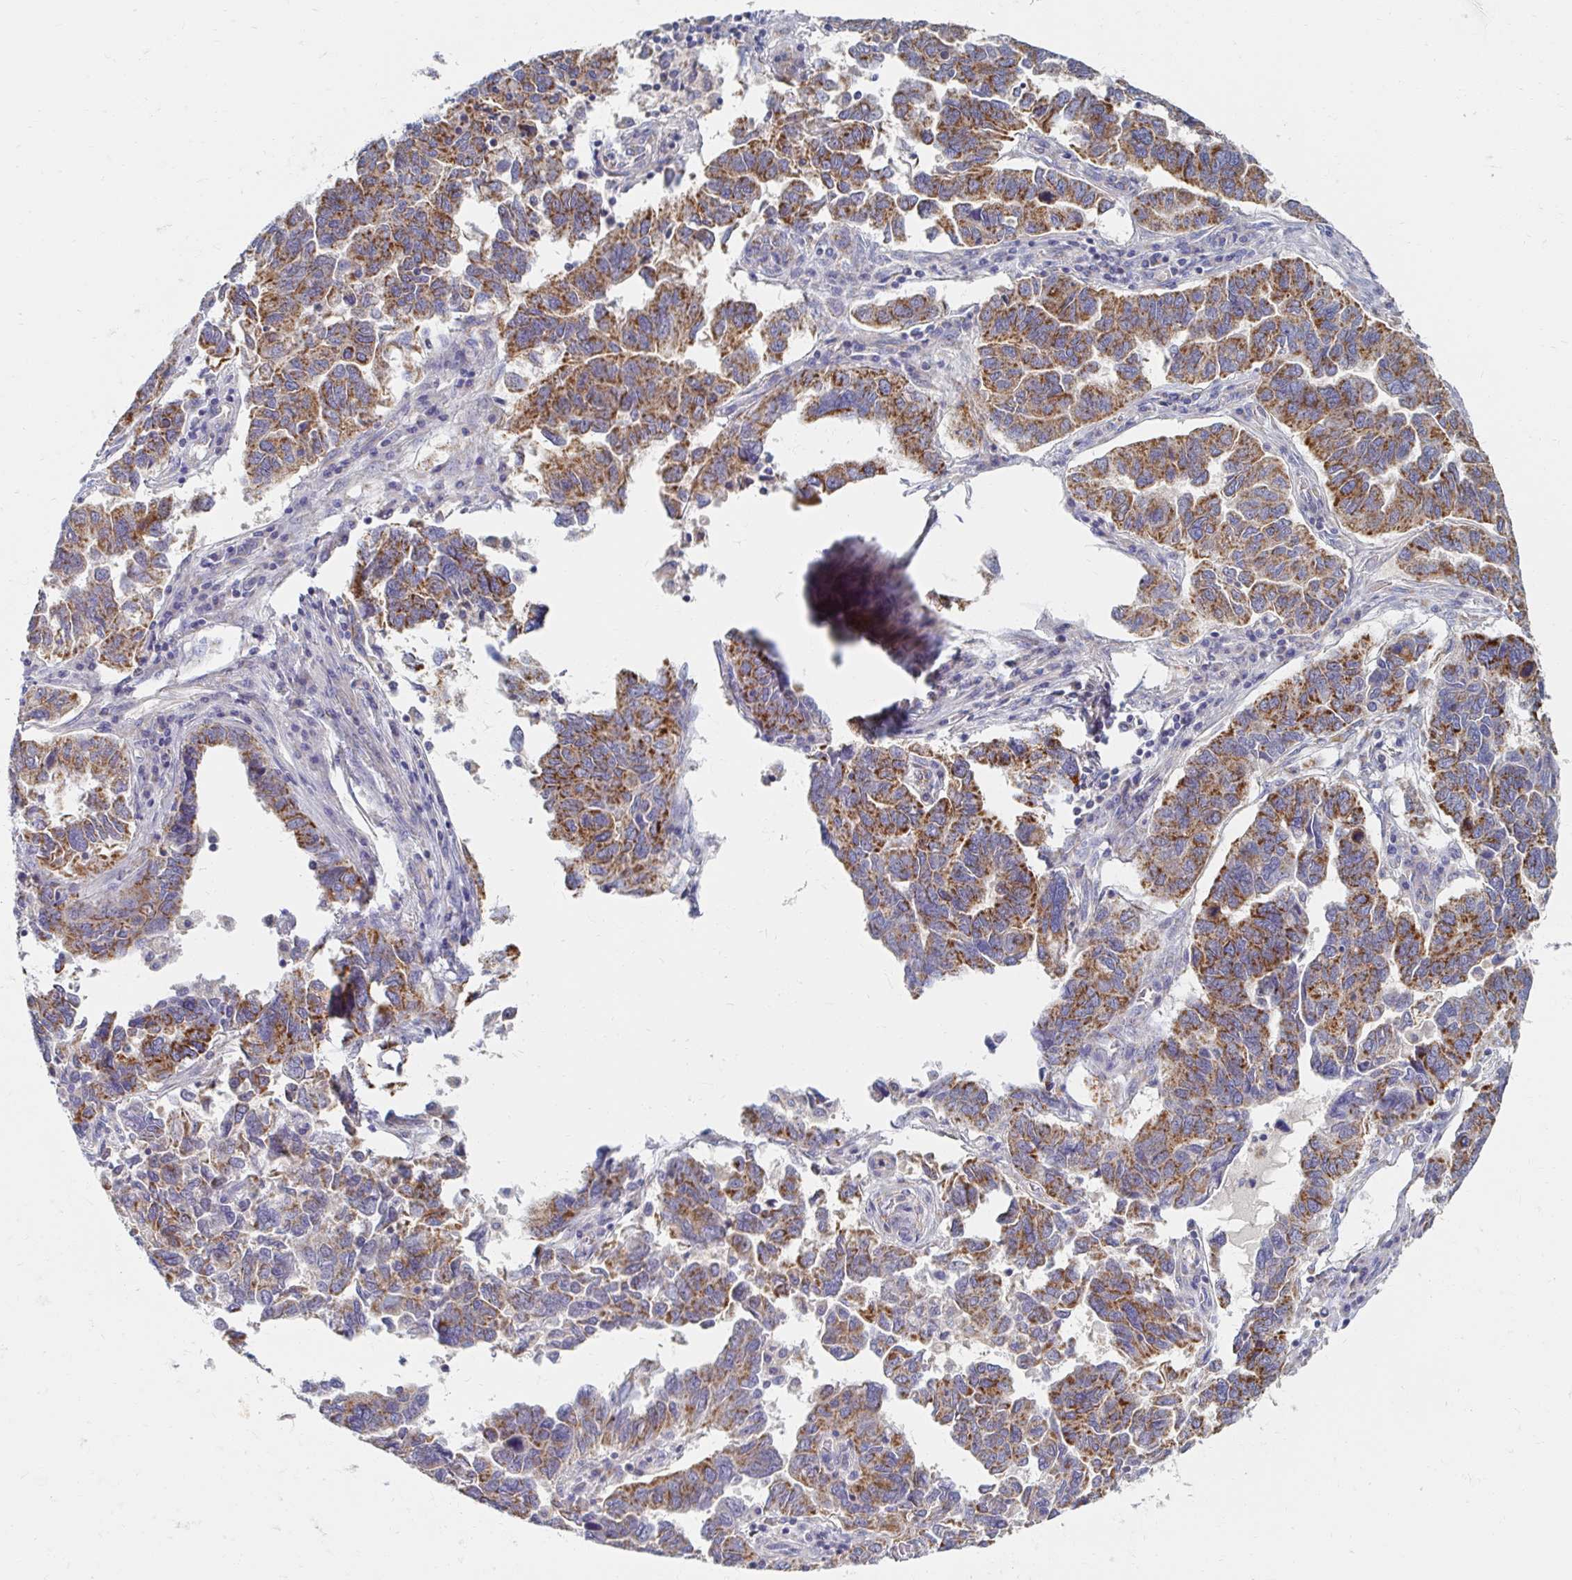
{"staining": {"intensity": "strong", "quantity": ">75%", "location": "cytoplasmic/membranous"}, "tissue": "ovarian cancer", "cell_type": "Tumor cells", "image_type": "cancer", "snomed": [{"axis": "morphology", "description": "Cystadenocarcinoma, serous, NOS"}, {"axis": "topography", "description": "Ovary"}], "caption": "A micrograph showing strong cytoplasmic/membranous expression in about >75% of tumor cells in ovarian cancer (serous cystadenocarcinoma), as visualized by brown immunohistochemical staining.", "gene": "MAVS", "patient": {"sex": "female", "age": 64}}